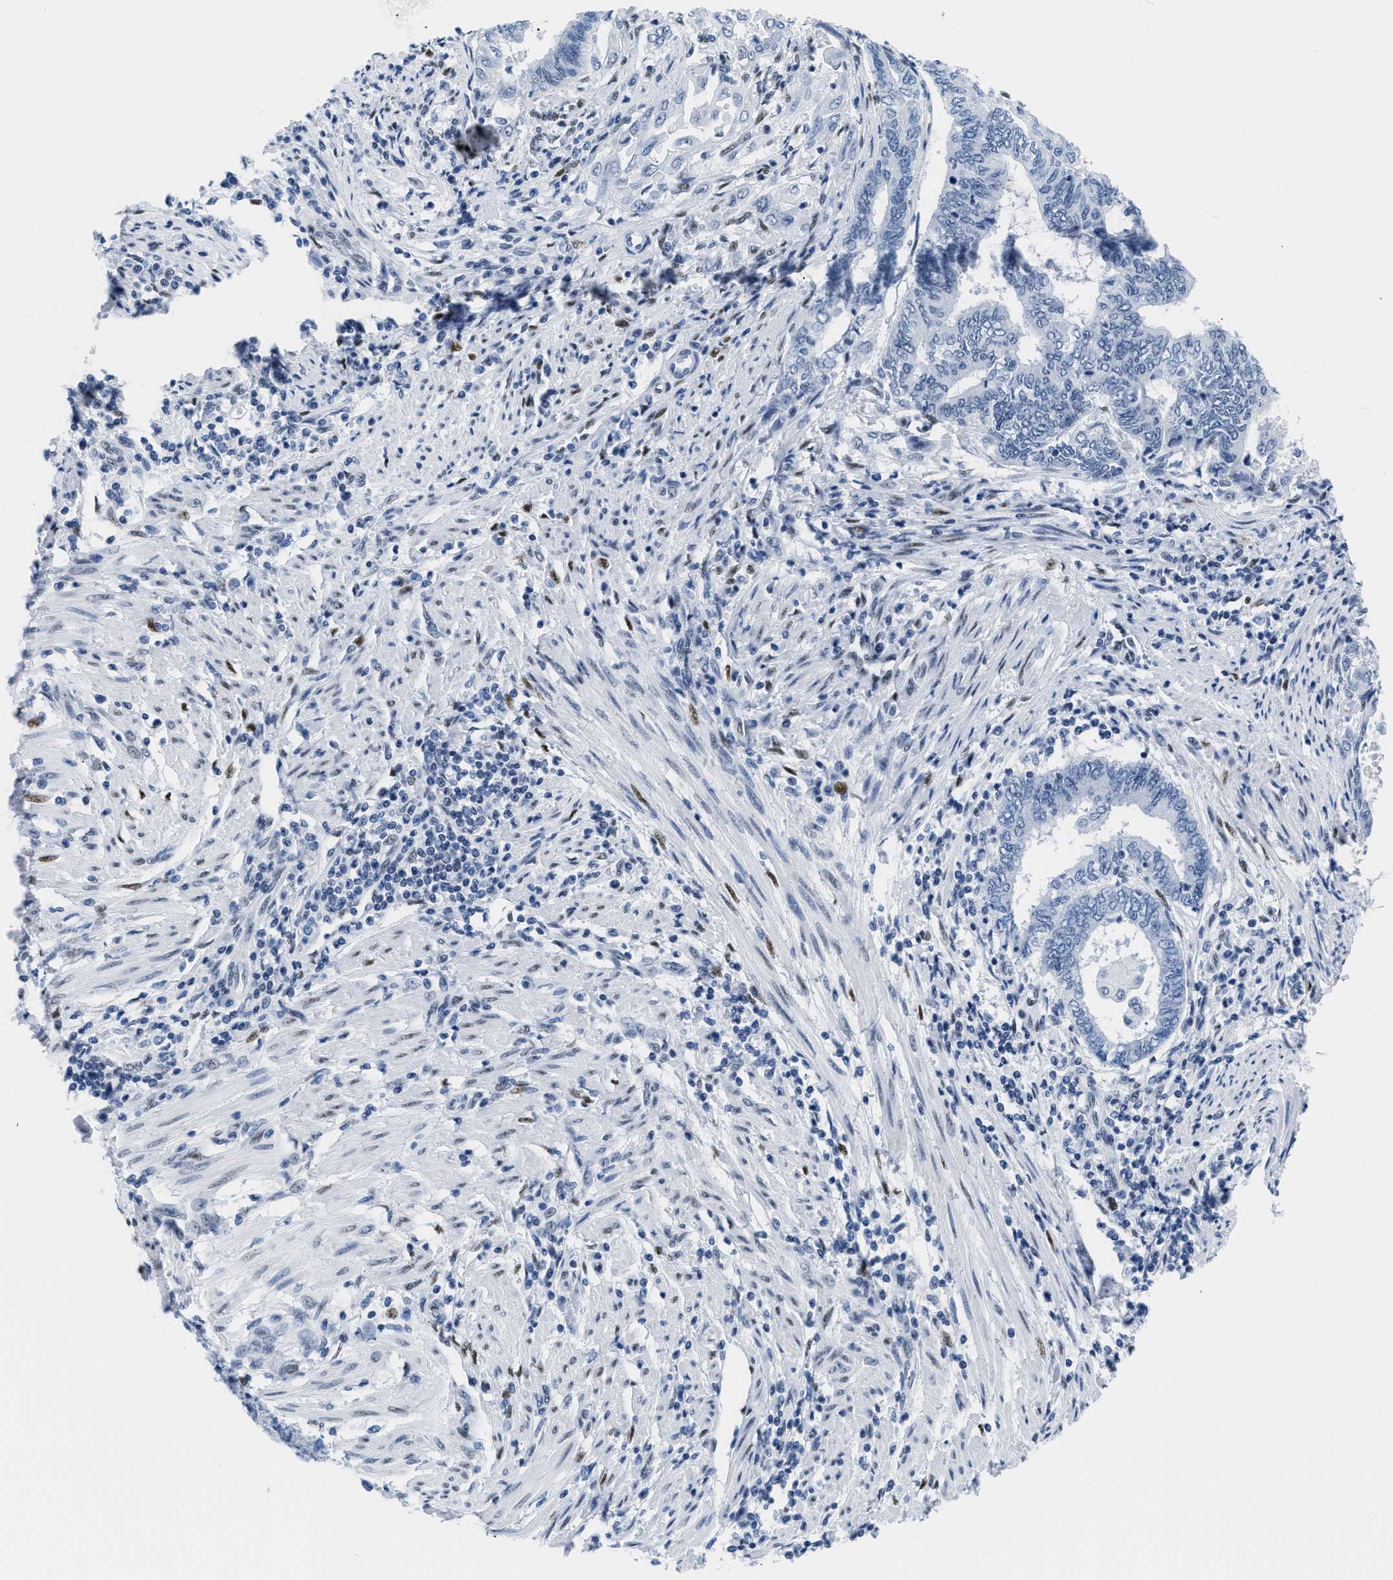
{"staining": {"intensity": "negative", "quantity": "none", "location": "none"}, "tissue": "endometrial cancer", "cell_type": "Tumor cells", "image_type": "cancer", "snomed": [{"axis": "morphology", "description": "Adenocarcinoma, NOS"}, {"axis": "topography", "description": "Uterus"}, {"axis": "topography", "description": "Endometrium"}], "caption": "An immunohistochemistry (IHC) histopathology image of adenocarcinoma (endometrial) is shown. There is no staining in tumor cells of adenocarcinoma (endometrial).", "gene": "CTBP1", "patient": {"sex": "female", "age": 70}}